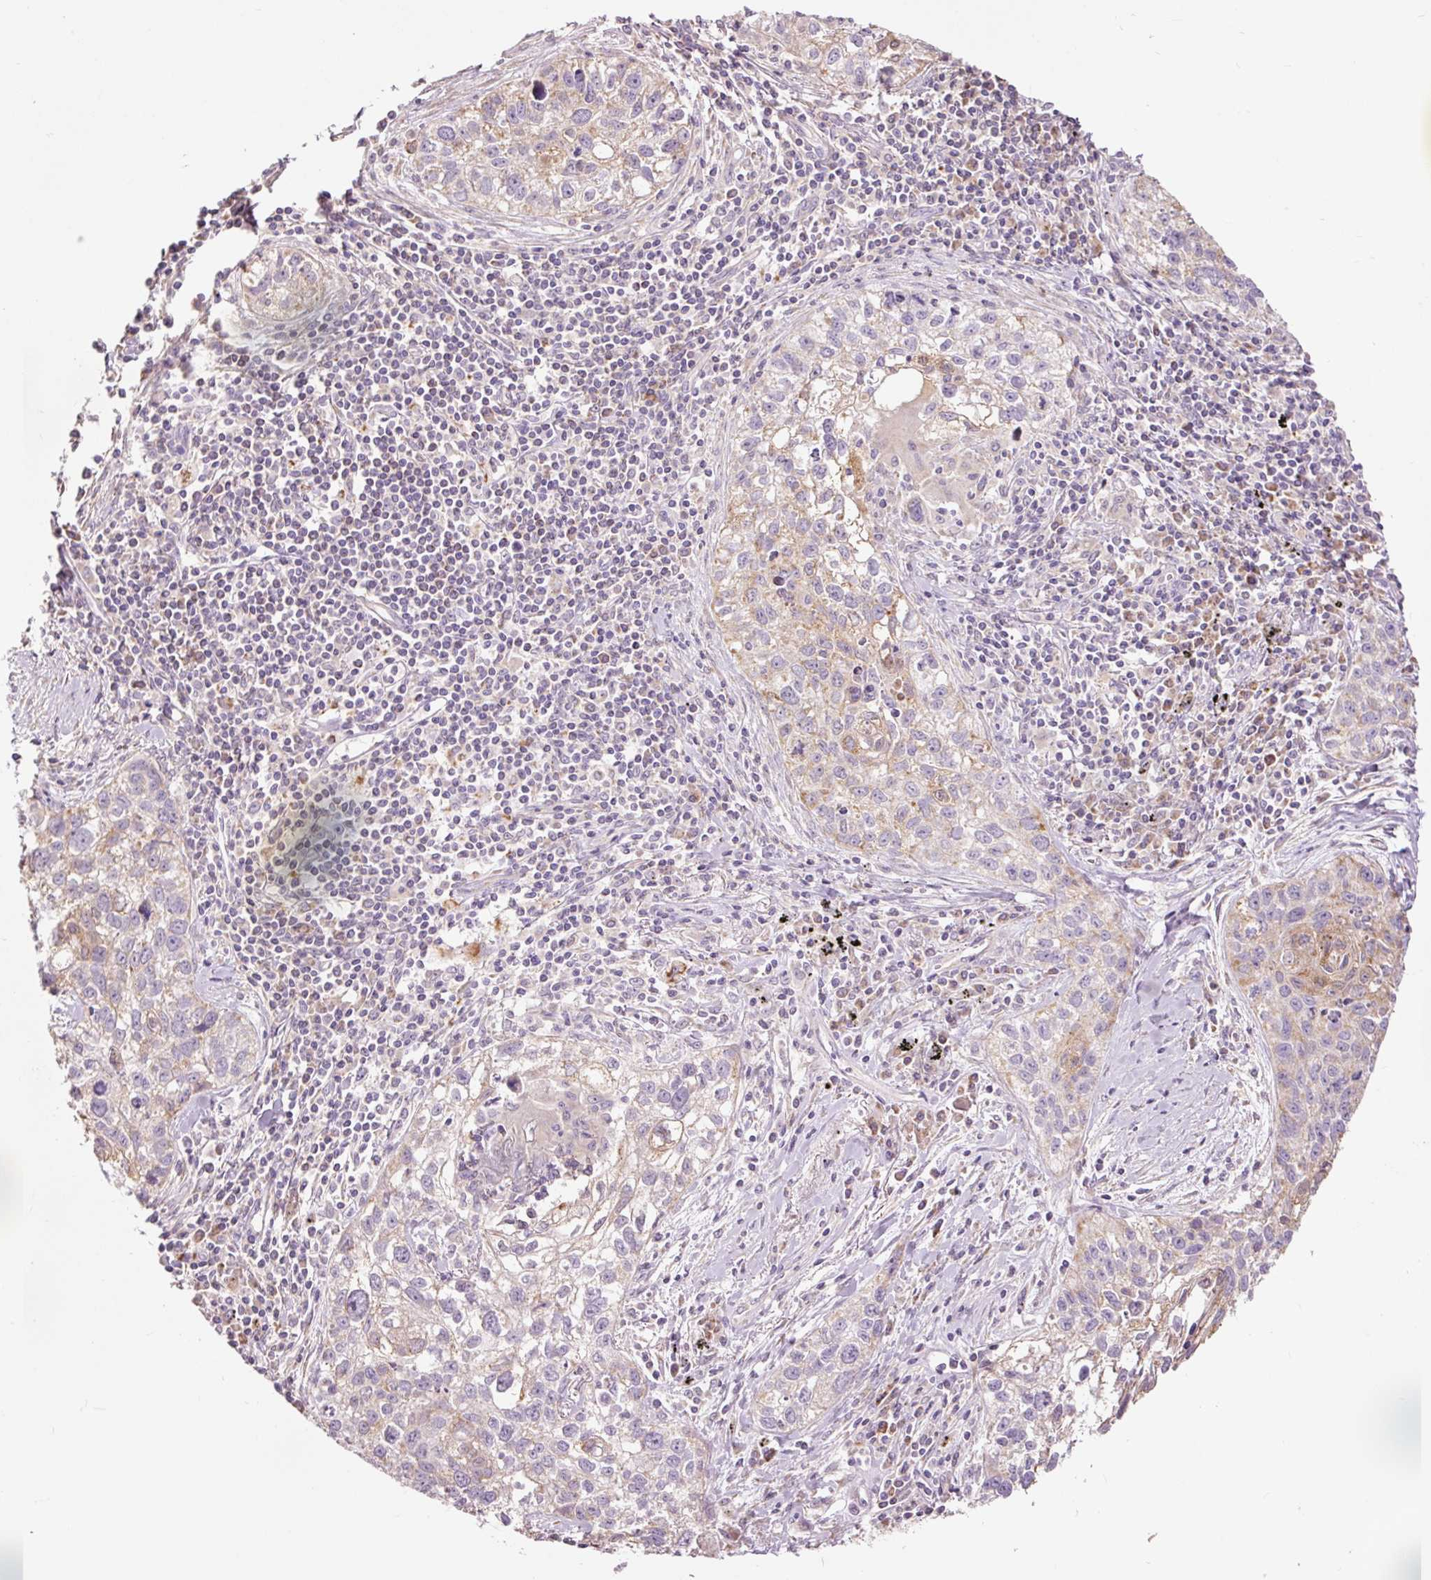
{"staining": {"intensity": "moderate", "quantity": "<25%", "location": "cytoplasmic/membranous"}, "tissue": "lung cancer", "cell_type": "Tumor cells", "image_type": "cancer", "snomed": [{"axis": "morphology", "description": "Squamous cell carcinoma, NOS"}, {"axis": "topography", "description": "Lung"}], "caption": "The immunohistochemical stain highlights moderate cytoplasmic/membranous expression in tumor cells of squamous cell carcinoma (lung) tissue. Nuclei are stained in blue.", "gene": "PRDX5", "patient": {"sex": "male", "age": 74}}